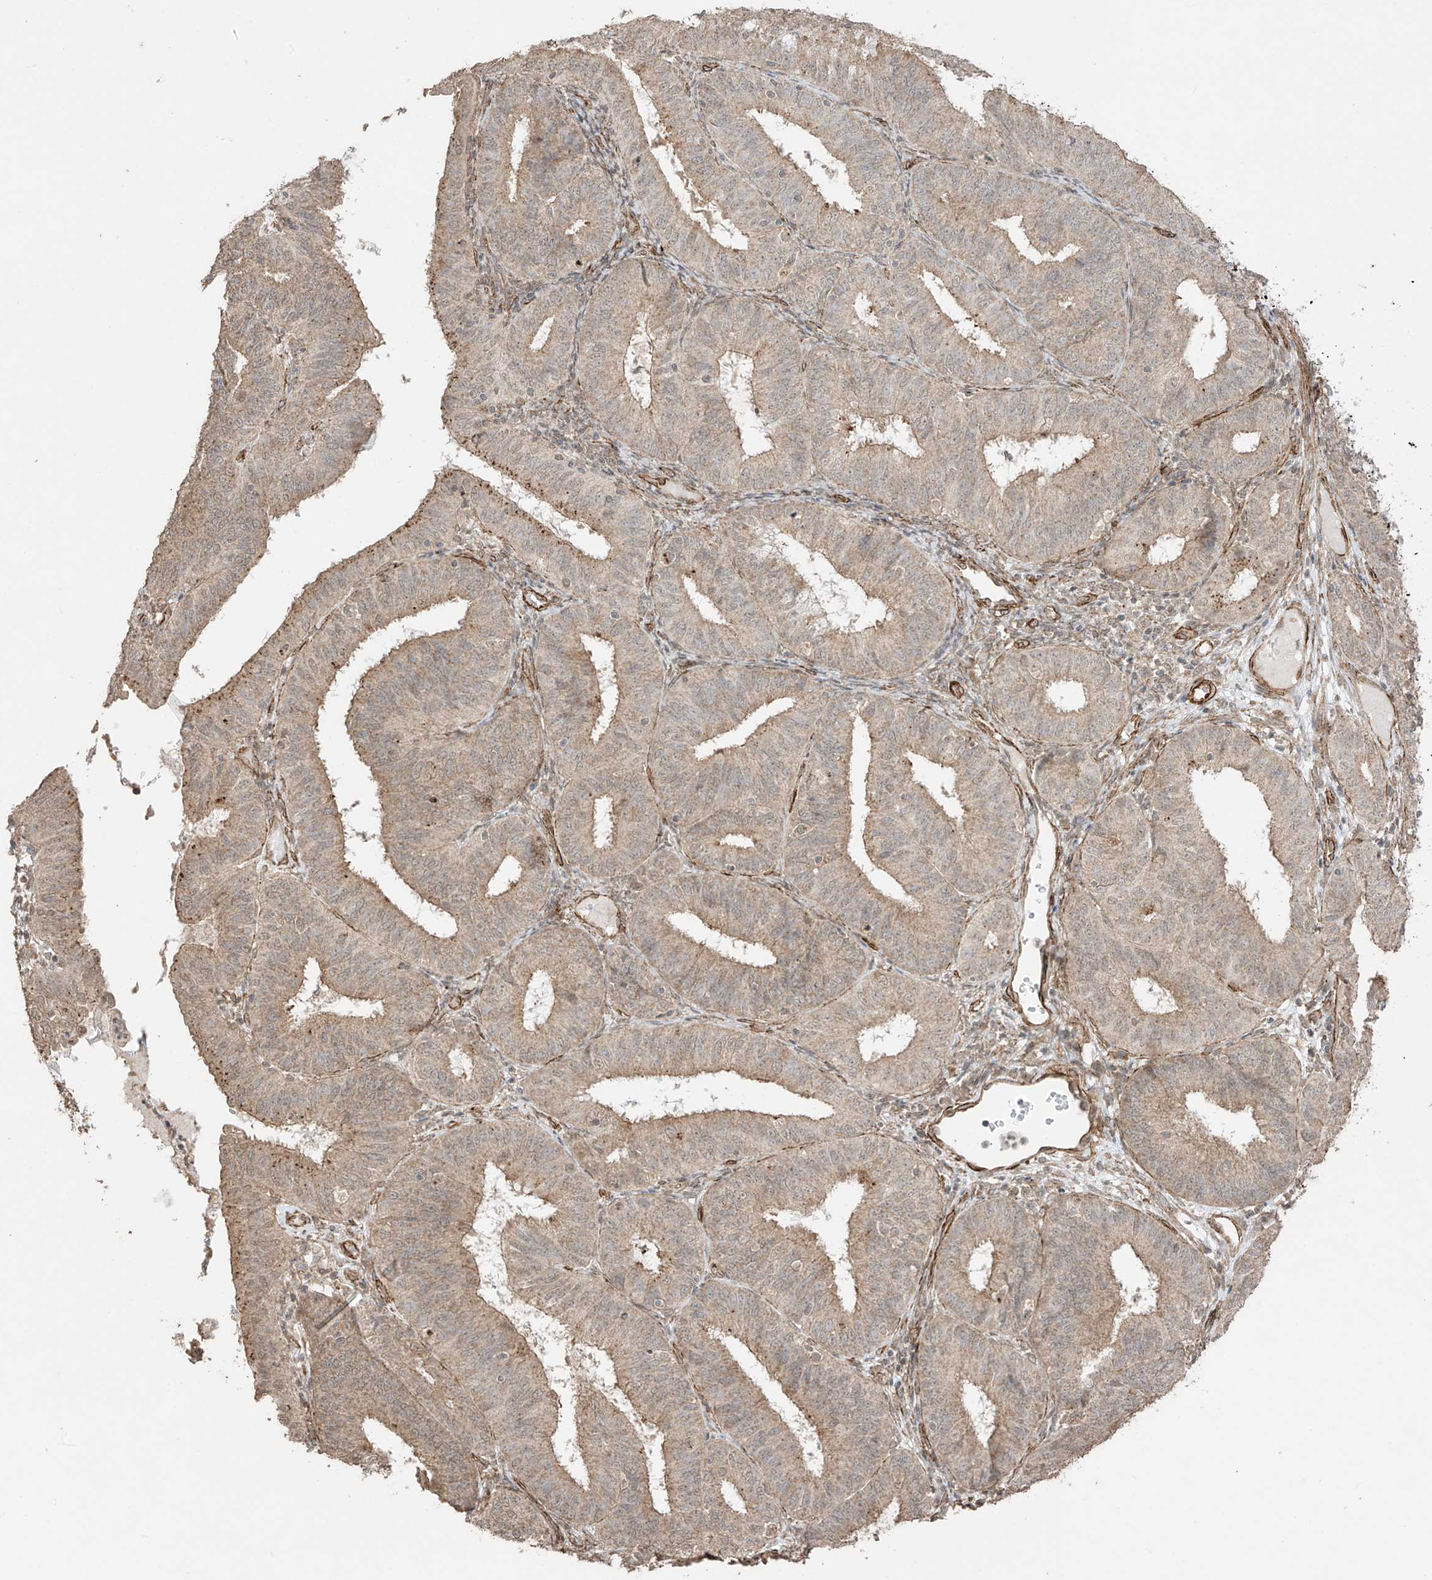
{"staining": {"intensity": "weak", "quantity": ">75%", "location": "cytoplasmic/membranous"}, "tissue": "endometrial cancer", "cell_type": "Tumor cells", "image_type": "cancer", "snomed": [{"axis": "morphology", "description": "Adenocarcinoma, NOS"}, {"axis": "topography", "description": "Endometrium"}], "caption": "Weak cytoplasmic/membranous positivity for a protein is seen in approximately >75% of tumor cells of endometrial adenocarcinoma using IHC.", "gene": "TTLL5", "patient": {"sex": "female", "age": 51}}